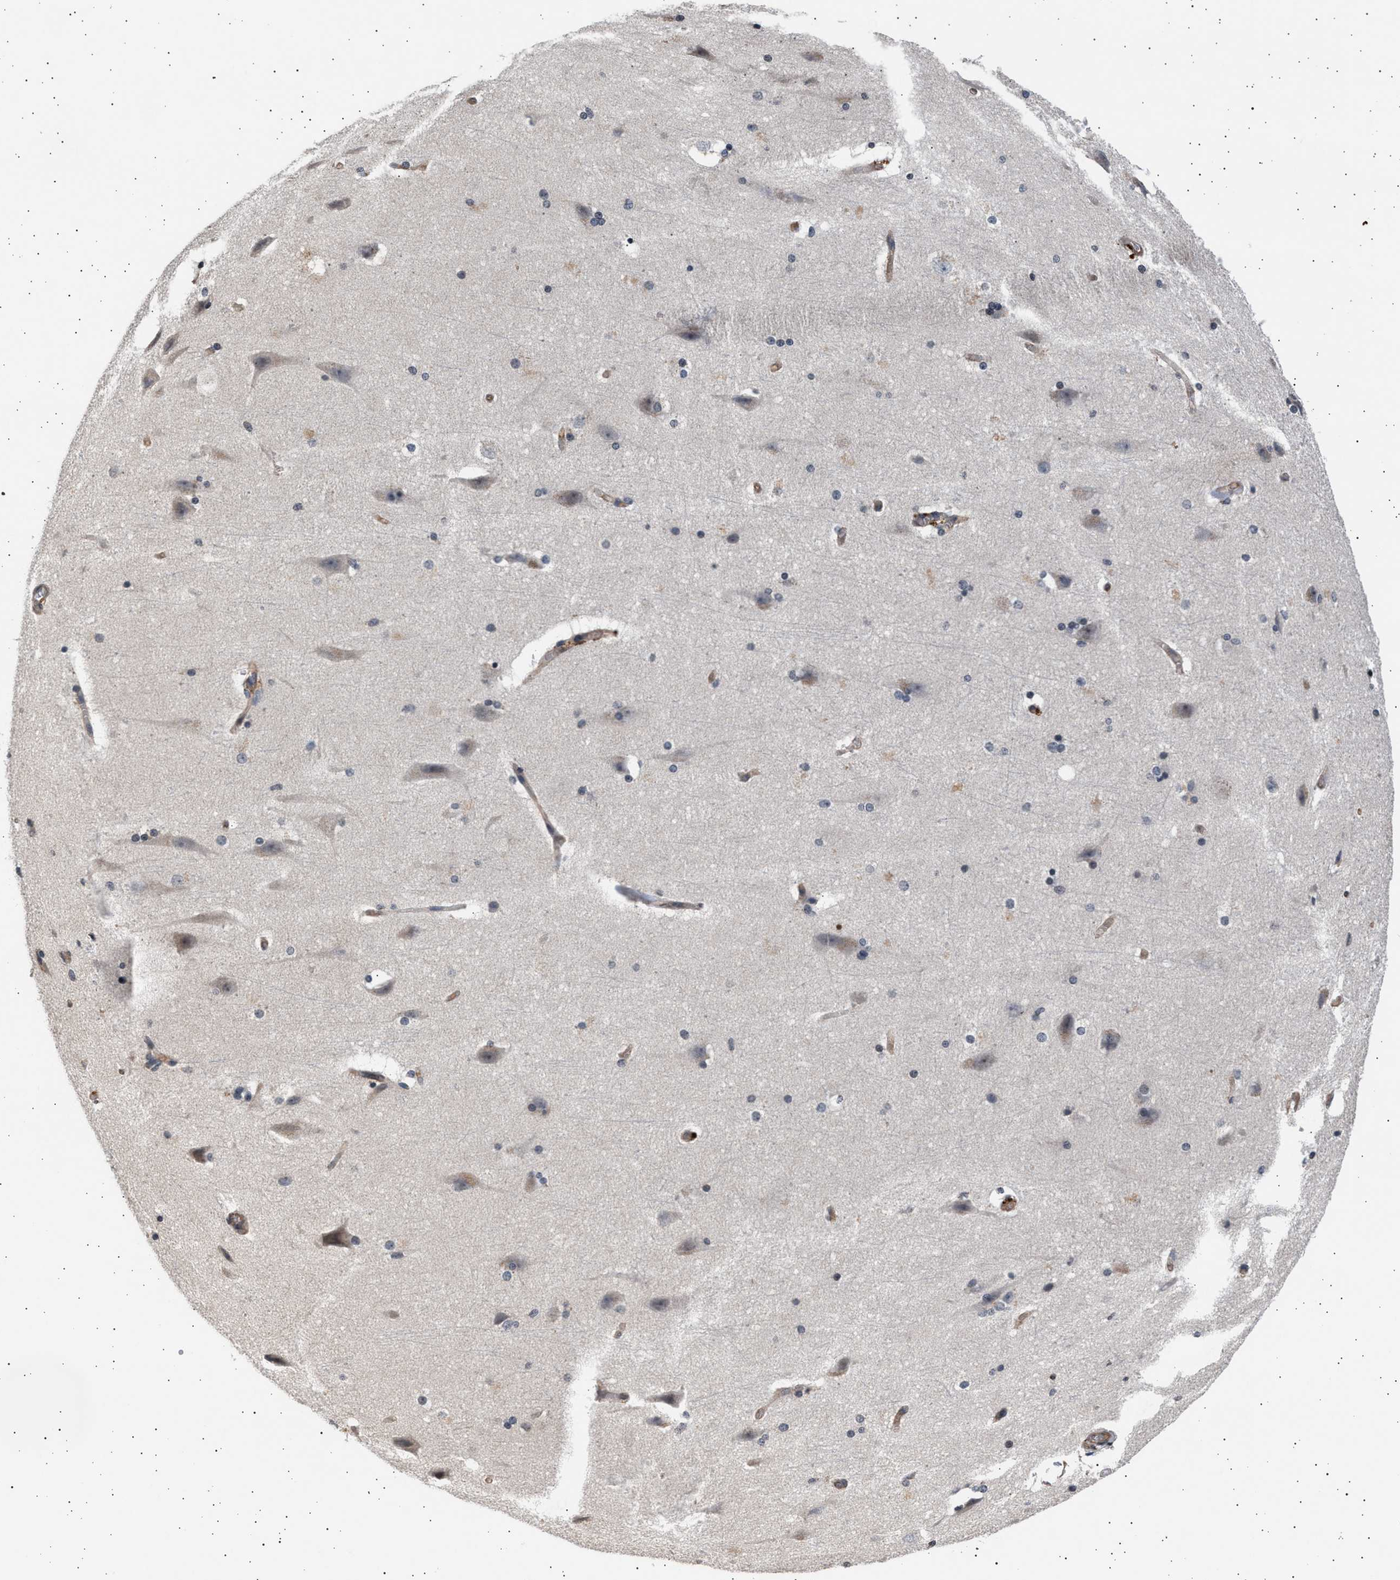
{"staining": {"intensity": "weak", "quantity": "25%-75%", "location": "cytoplasmic/membranous"}, "tissue": "cerebral cortex", "cell_type": "Endothelial cells", "image_type": "normal", "snomed": [{"axis": "morphology", "description": "Normal tissue, NOS"}, {"axis": "topography", "description": "Cerebral cortex"}, {"axis": "topography", "description": "Hippocampus"}], "caption": "Immunohistochemical staining of benign human cerebral cortex reveals weak cytoplasmic/membranous protein positivity in about 25%-75% of endothelial cells.", "gene": "GRAP2", "patient": {"sex": "female", "age": 19}}